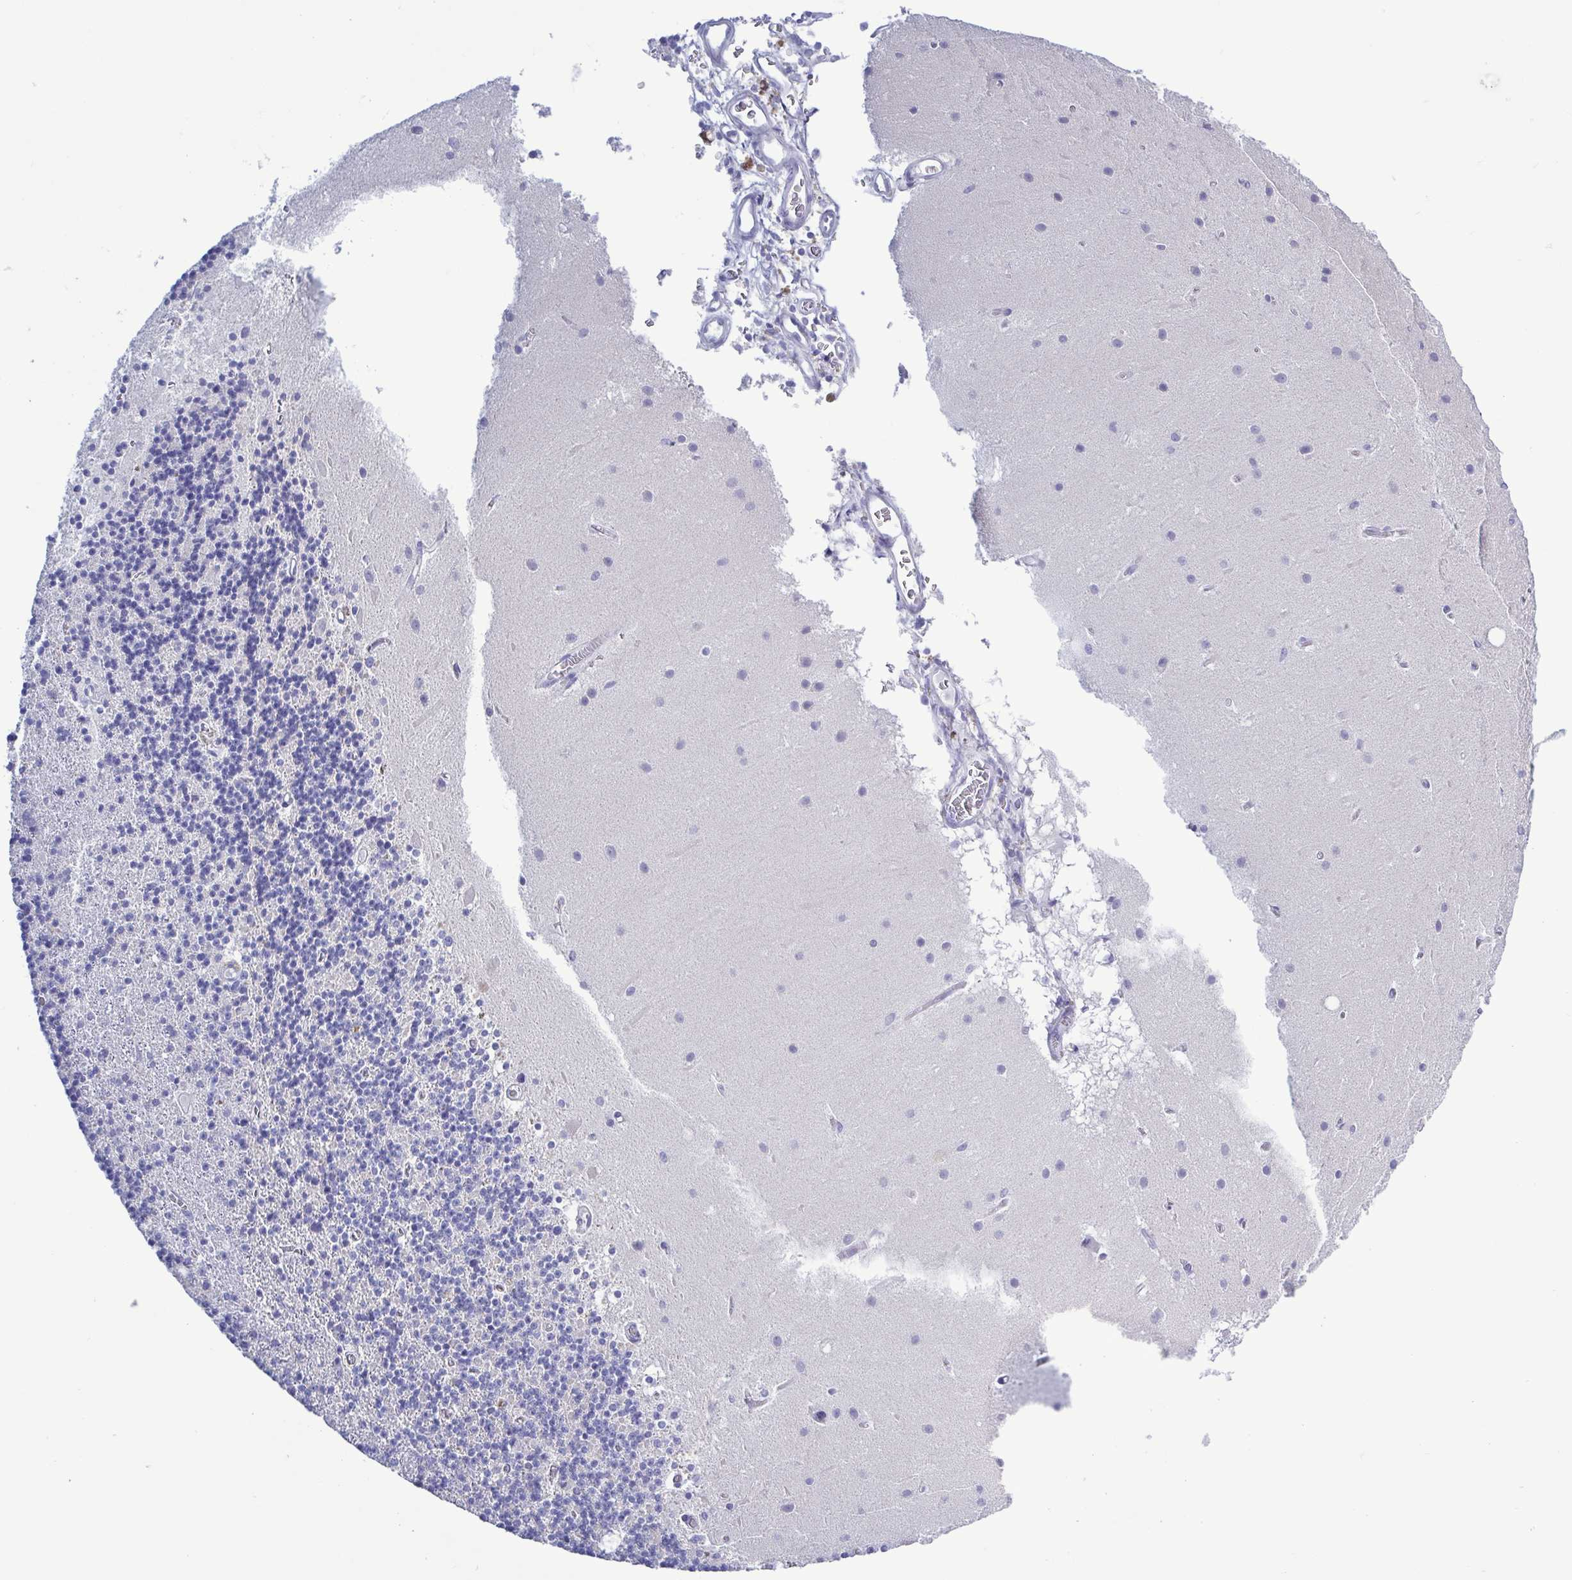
{"staining": {"intensity": "negative", "quantity": "none", "location": "none"}, "tissue": "cerebellum", "cell_type": "Cells in granular layer", "image_type": "normal", "snomed": [{"axis": "morphology", "description": "Normal tissue, NOS"}, {"axis": "topography", "description": "Cerebellum"}], "caption": "Immunohistochemistry (IHC) micrograph of normal cerebellum stained for a protein (brown), which demonstrates no positivity in cells in granular layer. The staining was performed using DAB (3,3'-diaminobenzidine) to visualize the protein expression in brown, while the nuclei were stained in blue with hematoxylin (Magnification: 20x).", "gene": "TEX12", "patient": {"sex": "male", "age": 70}}